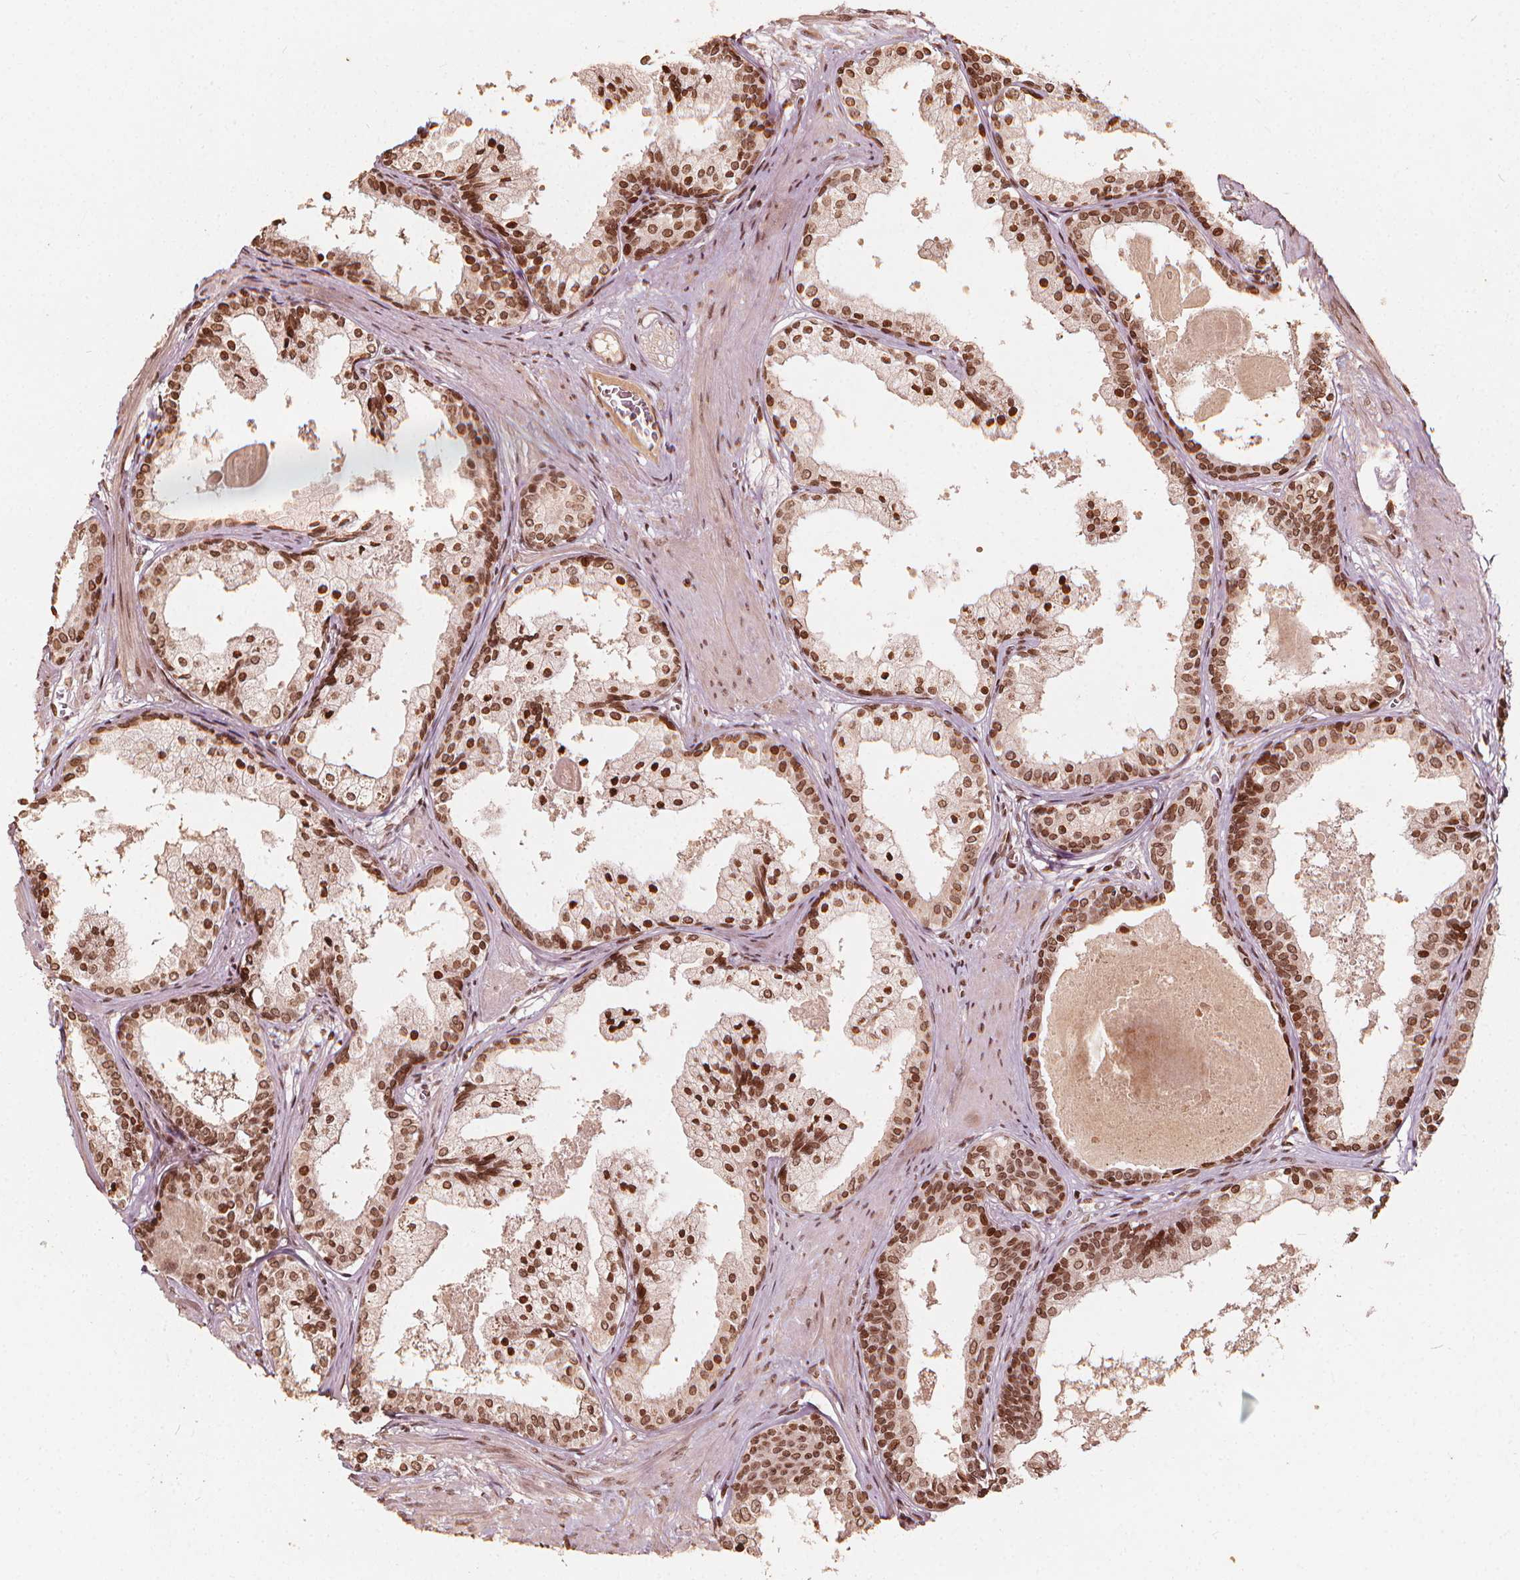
{"staining": {"intensity": "moderate", "quantity": ">75%", "location": "nuclear"}, "tissue": "prostate", "cell_type": "Glandular cells", "image_type": "normal", "snomed": [{"axis": "morphology", "description": "Normal tissue, NOS"}, {"axis": "topography", "description": "Prostate"}], "caption": "The histopathology image demonstrates immunohistochemical staining of normal prostate. There is moderate nuclear expression is seen in approximately >75% of glandular cells.", "gene": "H3C14", "patient": {"sex": "male", "age": 61}}